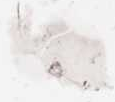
{"staining": {"intensity": "weak", "quantity": ">75%", "location": "cytoplasmic/membranous,nuclear"}, "tissue": "breast cancer", "cell_type": "Tumor cells", "image_type": "cancer", "snomed": [{"axis": "morphology", "description": "Duct carcinoma"}, {"axis": "topography", "description": "Breast"}], "caption": "Tumor cells exhibit low levels of weak cytoplasmic/membranous and nuclear expression in approximately >75% of cells in human breast cancer (infiltrating ductal carcinoma).", "gene": "HYAL3", "patient": {"sex": "female", "age": 41}}